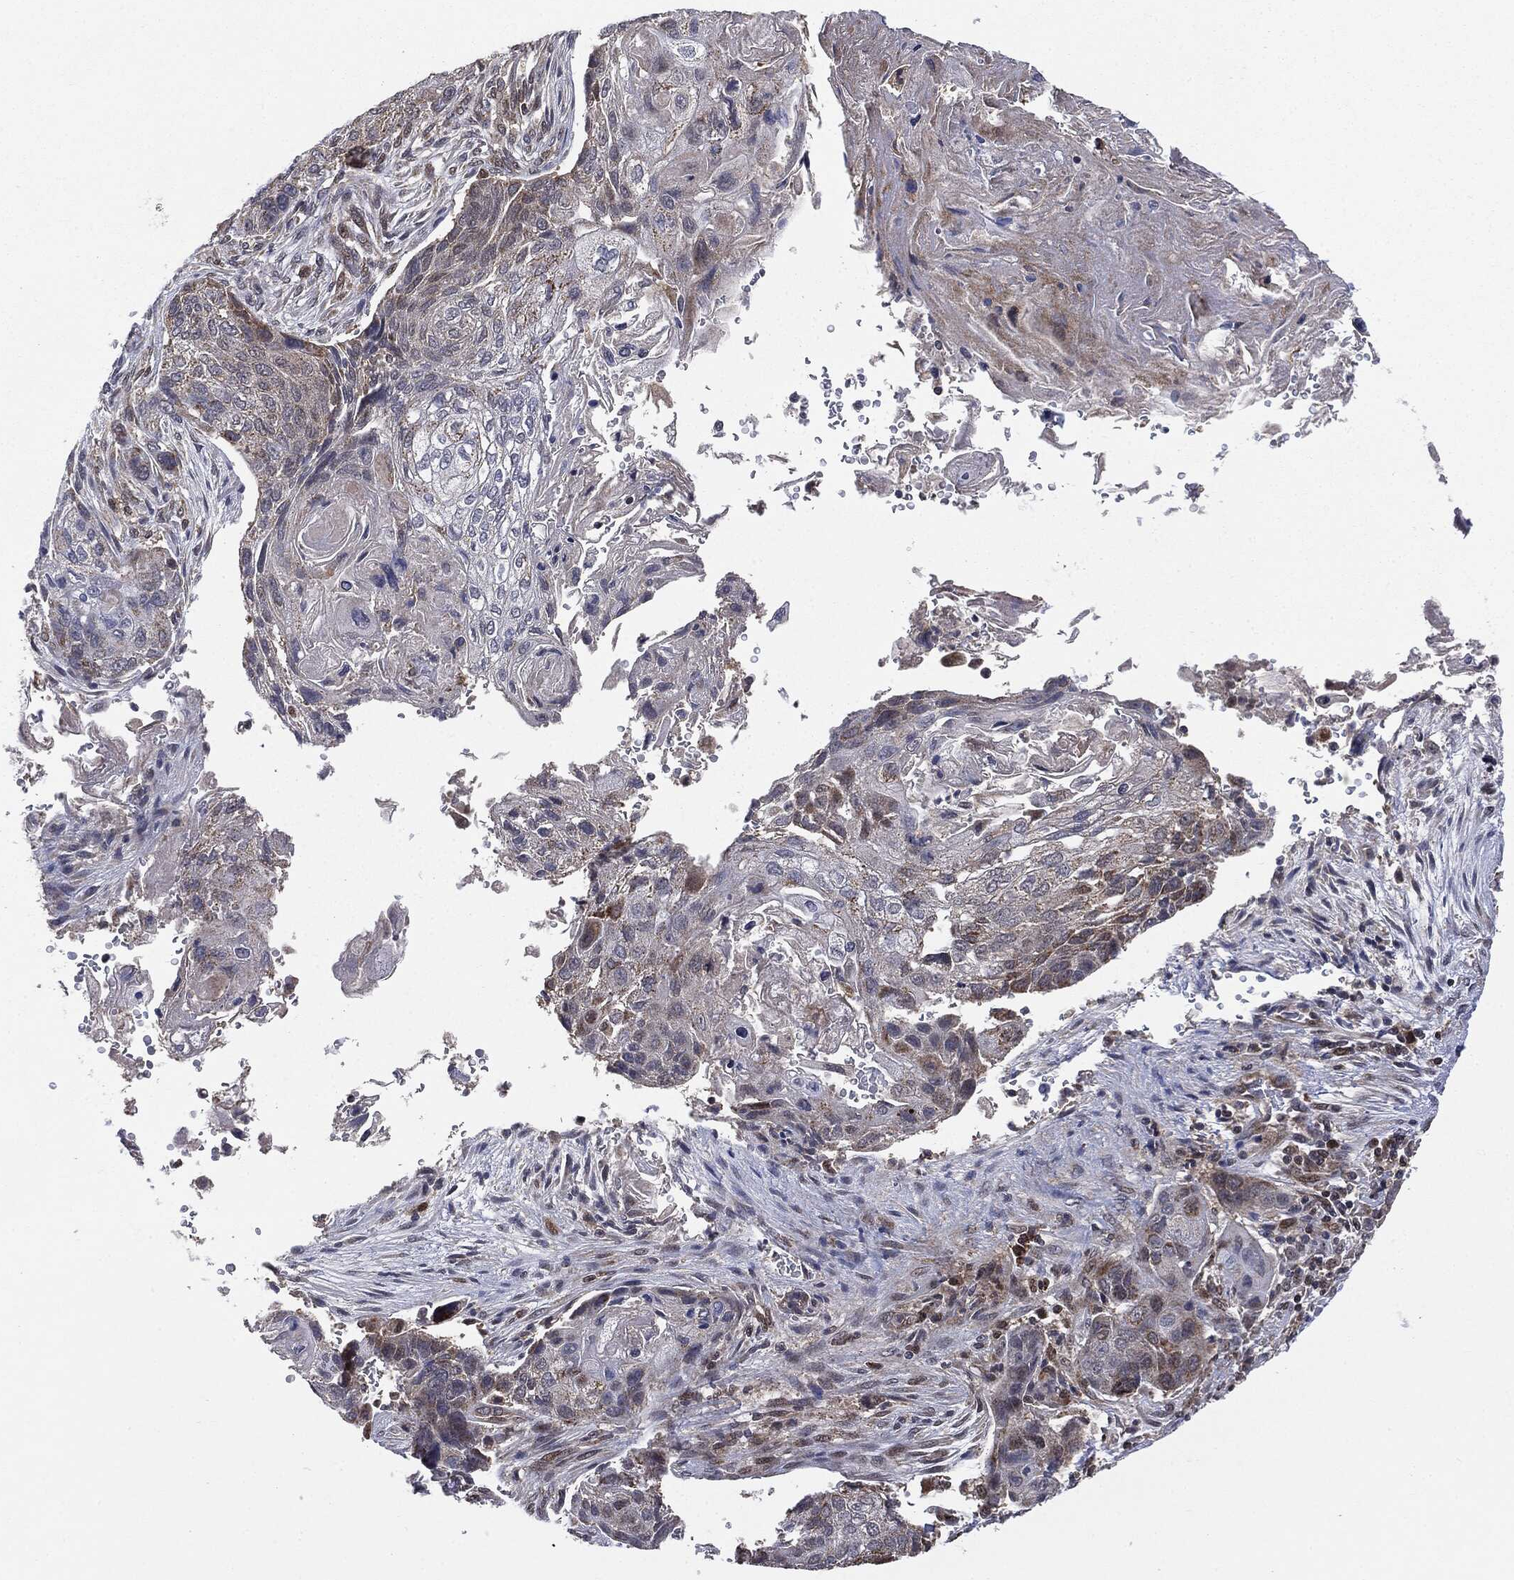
{"staining": {"intensity": "negative", "quantity": "none", "location": "none"}, "tissue": "lung cancer", "cell_type": "Tumor cells", "image_type": "cancer", "snomed": [{"axis": "morphology", "description": "Normal tissue, NOS"}, {"axis": "morphology", "description": "Squamous cell carcinoma, NOS"}, {"axis": "topography", "description": "Bronchus"}, {"axis": "topography", "description": "Lung"}], "caption": "The micrograph displays no significant positivity in tumor cells of squamous cell carcinoma (lung).", "gene": "PTPA", "patient": {"sex": "male", "age": 69}}